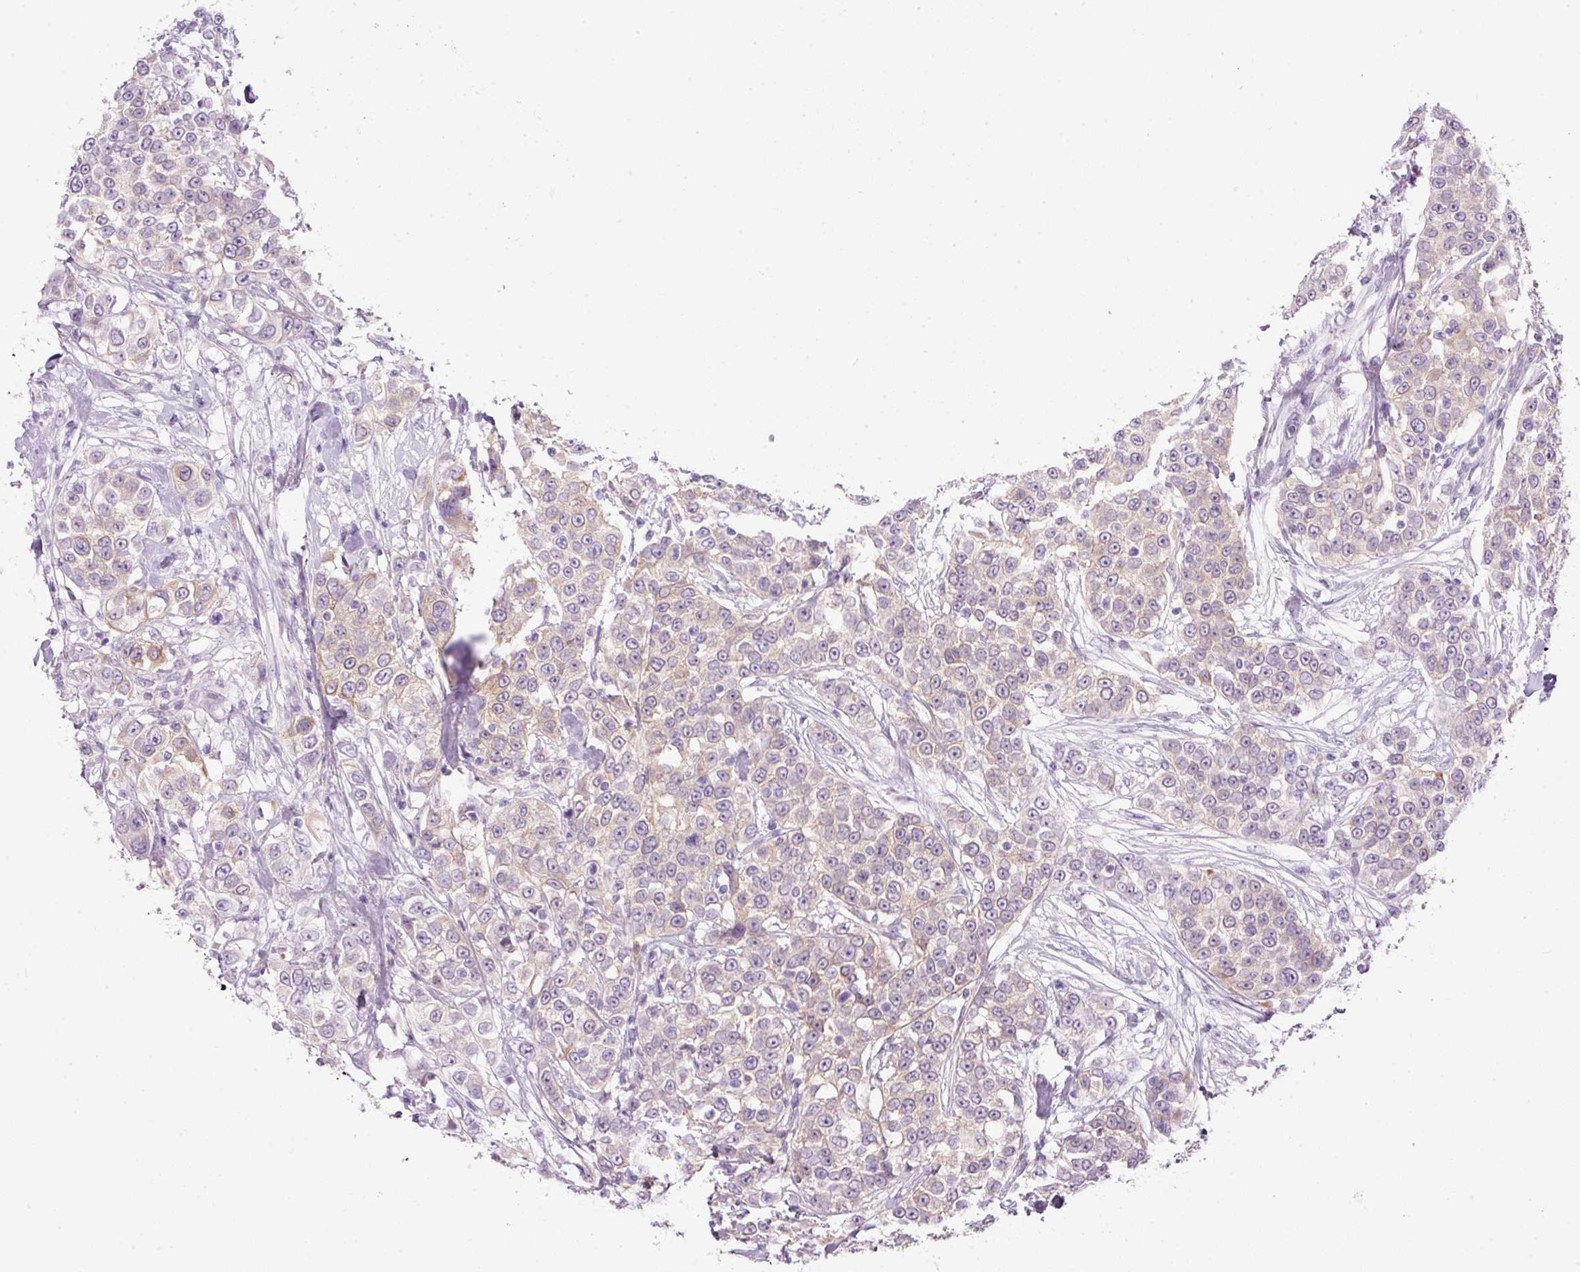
{"staining": {"intensity": "weak", "quantity": "<25%", "location": "cytoplasmic/membranous"}, "tissue": "urothelial cancer", "cell_type": "Tumor cells", "image_type": "cancer", "snomed": [{"axis": "morphology", "description": "Urothelial carcinoma, High grade"}, {"axis": "topography", "description": "Urinary bladder"}], "caption": "IHC of urothelial carcinoma (high-grade) demonstrates no staining in tumor cells.", "gene": "SRC", "patient": {"sex": "female", "age": 80}}